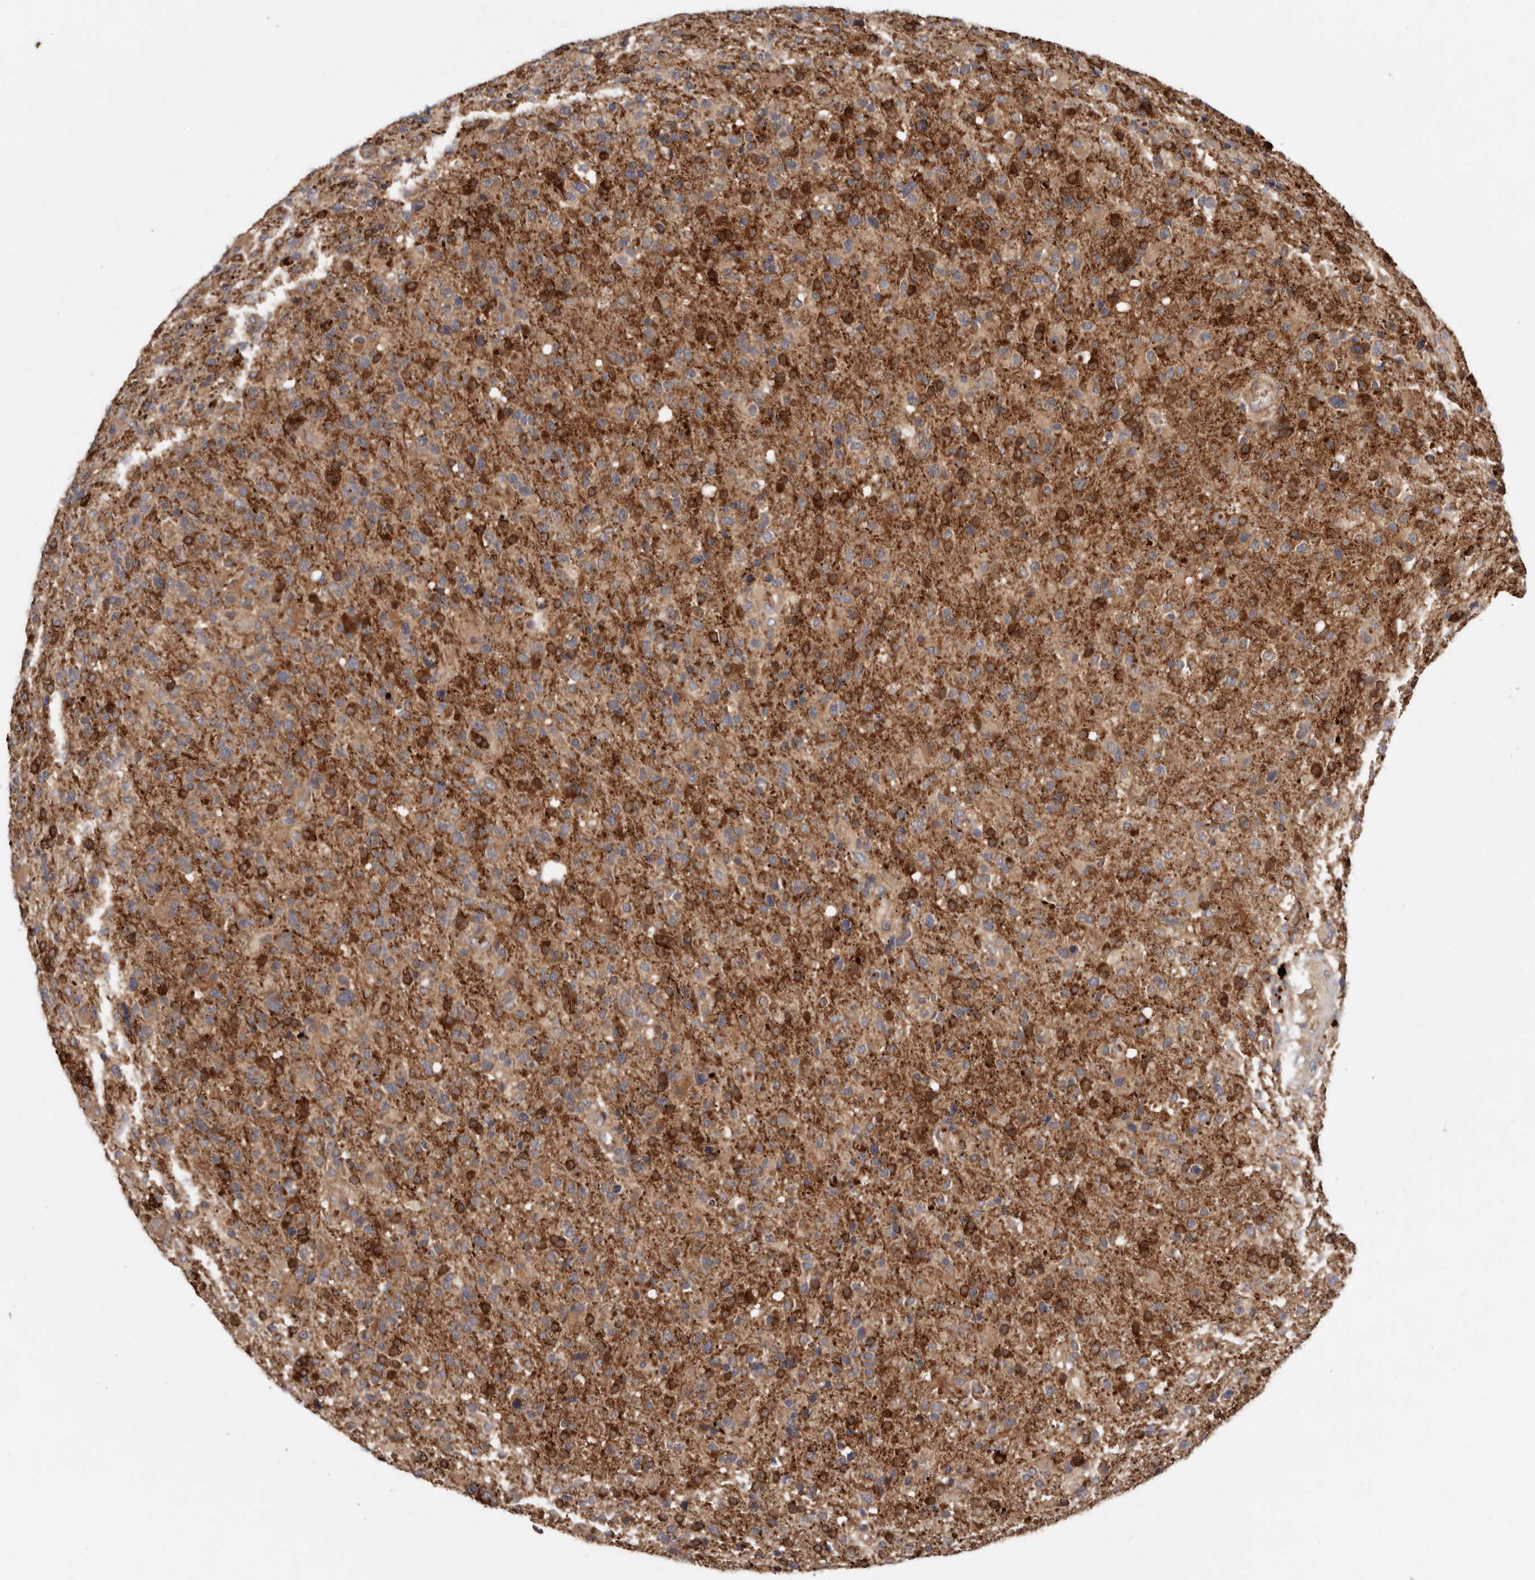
{"staining": {"intensity": "strong", "quantity": "25%-75%", "location": "cytoplasmic/membranous"}, "tissue": "glioma", "cell_type": "Tumor cells", "image_type": "cancer", "snomed": [{"axis": "morphology", "description": "Glioma, malignant, High grade"}, {"axis": "topography", "description": "Brain"}], "caption": "Human glioma stained with a brown dye demonstrates strong cytoplasmic/membranous positive positivity in approximately 25%-75% of tumor cells.", "gene": "GOT1L1", "patient": {"sex": "male", "age": 72}}